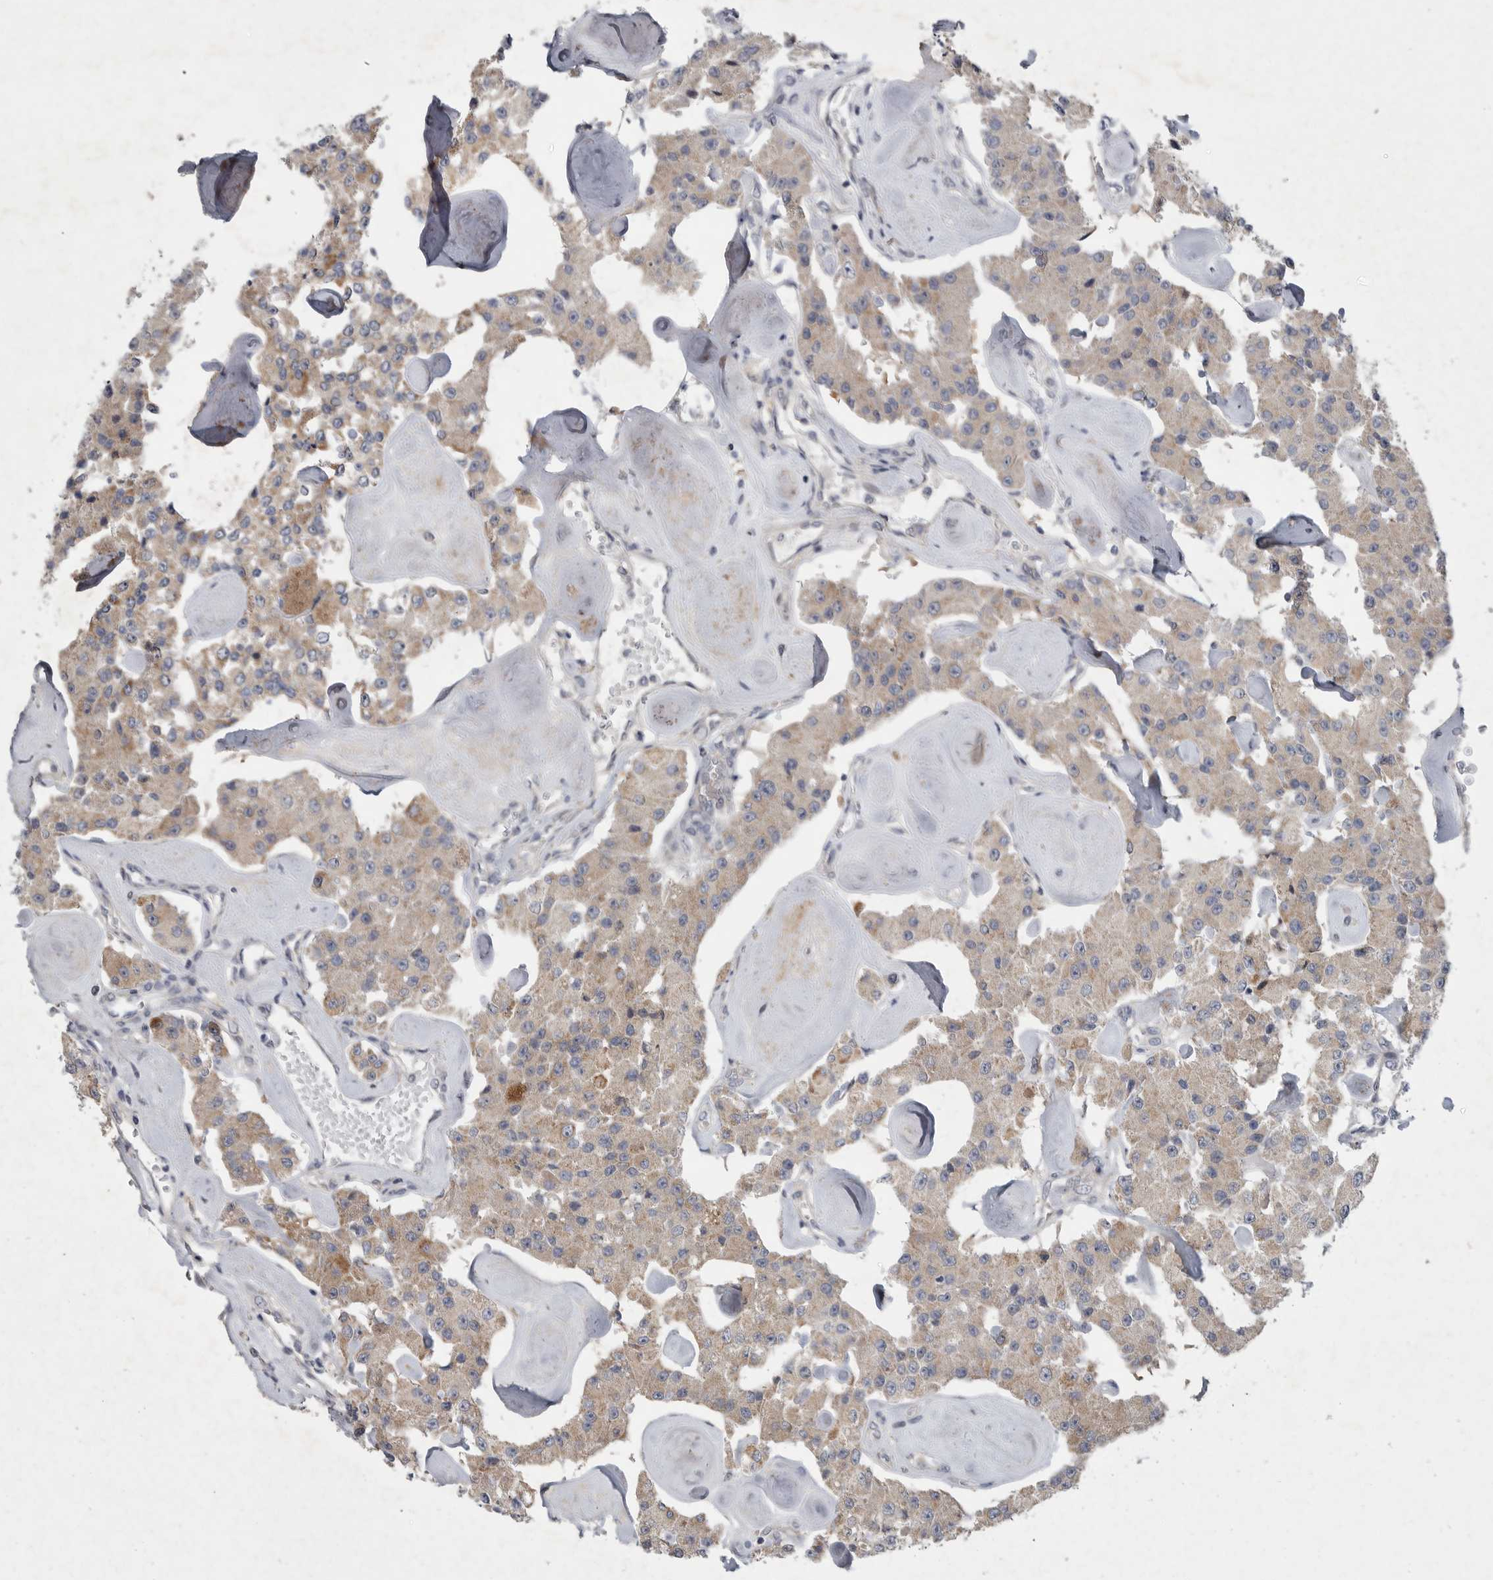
{"staining": {"intensity": "weak", "quantity": "25%-75%", "location": "cytoplasmic/membranous"}, "tissue": "carcinoid", "cell_type": "Tumor cells", "image_type": "cancer", "snomed": [{"axis": "morphology", "description": "Carcinoid, malignant, NOS"}, {"axis": "topography", "description": "Pancreas"}], "caption": "Immunohistochemistry micrograph of neoplastic tissue: carcinoid stained using IHC exhibits low levels of weak protein expression localized specifically in the cytoplasmic/membranous of tumor cells, appearing as a cytoplasmic/membranous brown color.", "gene": "FBXO43", "patient": {"sex": "male", "age": 41}}